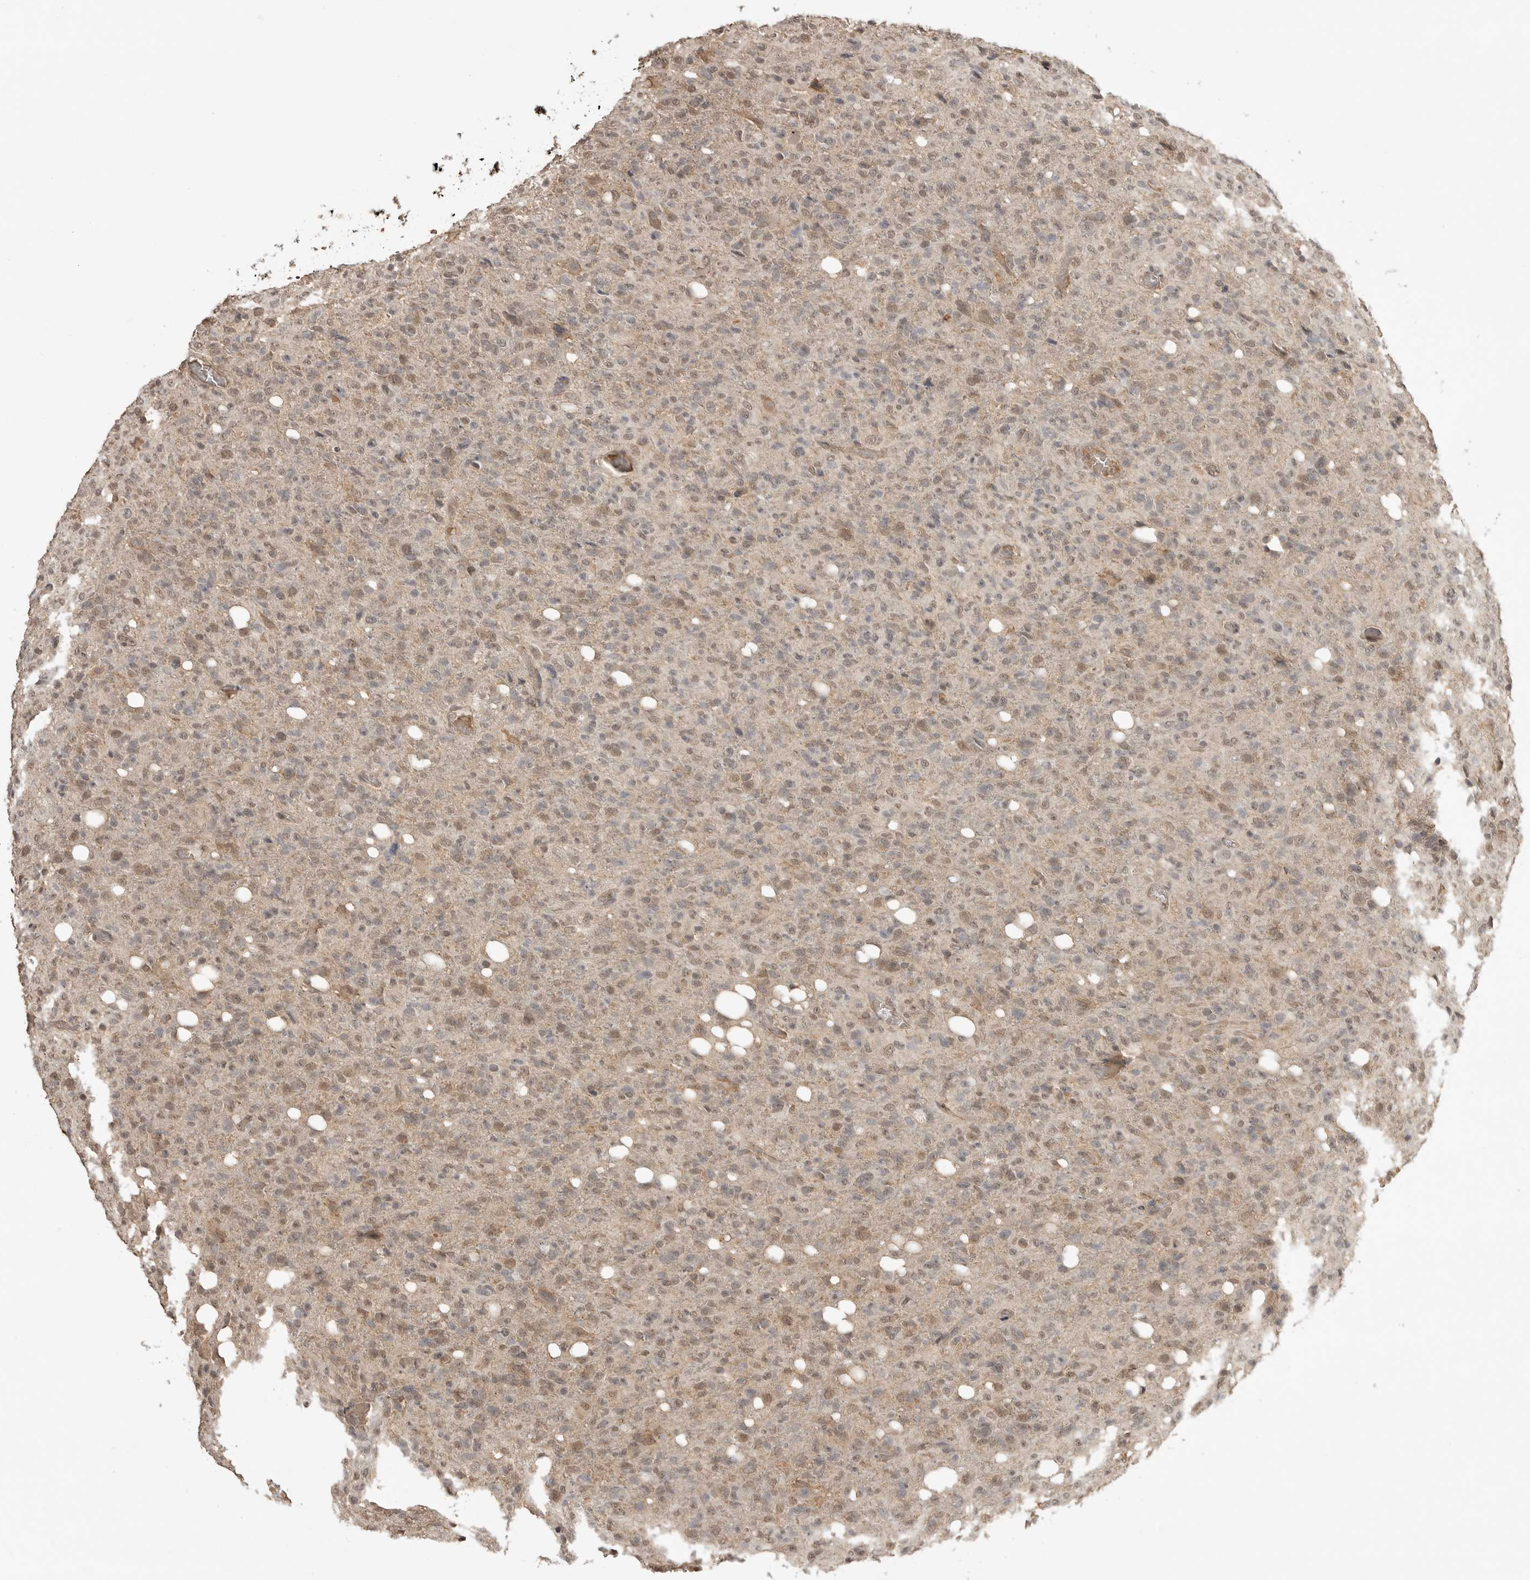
{"staining": {"intensity": "weak", "quantity": ">75%", "location": "cytoplasmic/membranous,nuclear"}, "tissue": "glioma", "cell_type": "Tumor cells", "image_type": "cancer", "snomed": [{"axis": "morphology", "description": "Glioma, malignant, High grade"}, {"axis": "topography", "description": "Brain"}], "caption": "Glioma tissue exhibits weak cytoplasmic/membranous and nuclear staining in approximately >75% of tumor cells", "gene": "ASPSCR1", "patient": {"sex": "female", "age": 57}}